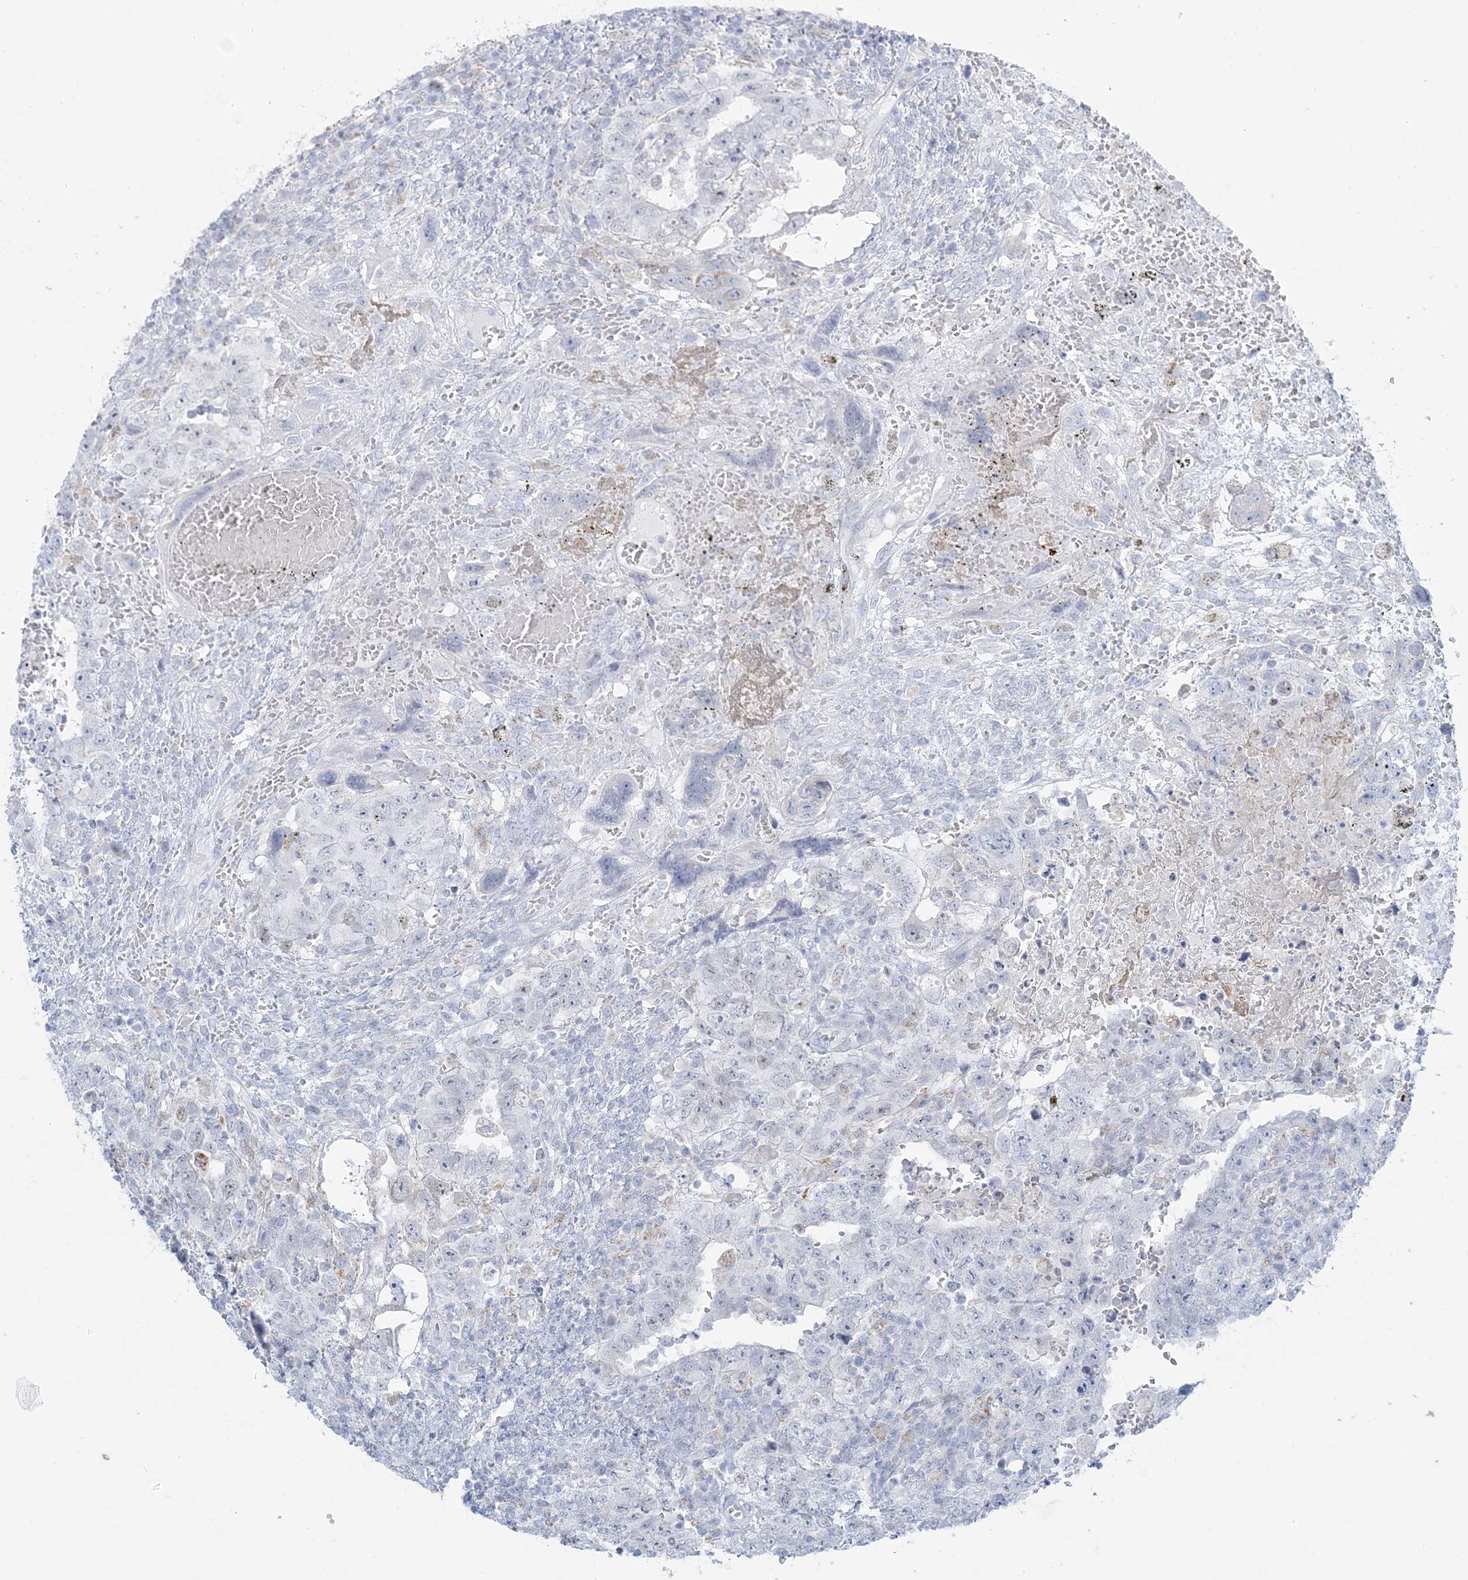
{"staining": {"intensity": "negative", "quantity": "none", "location": "none"}, "tissue": "testis cancer", "cell_type": "Tumor cells", "image_type": "cancer", "snomed": [{"axis": "morphology", "description": "Carcinoma, Embryonal, NOS"}, {"axis": "topography", "description": "Testis"}], "caption": "Embryonal carcinoma (testis) stained for a protein using immunohistochemistry (IHC) exhibits no expression tumor cells.", "gene": "ZDHHC4", "patient": {"sex": "male", "age": 26}}